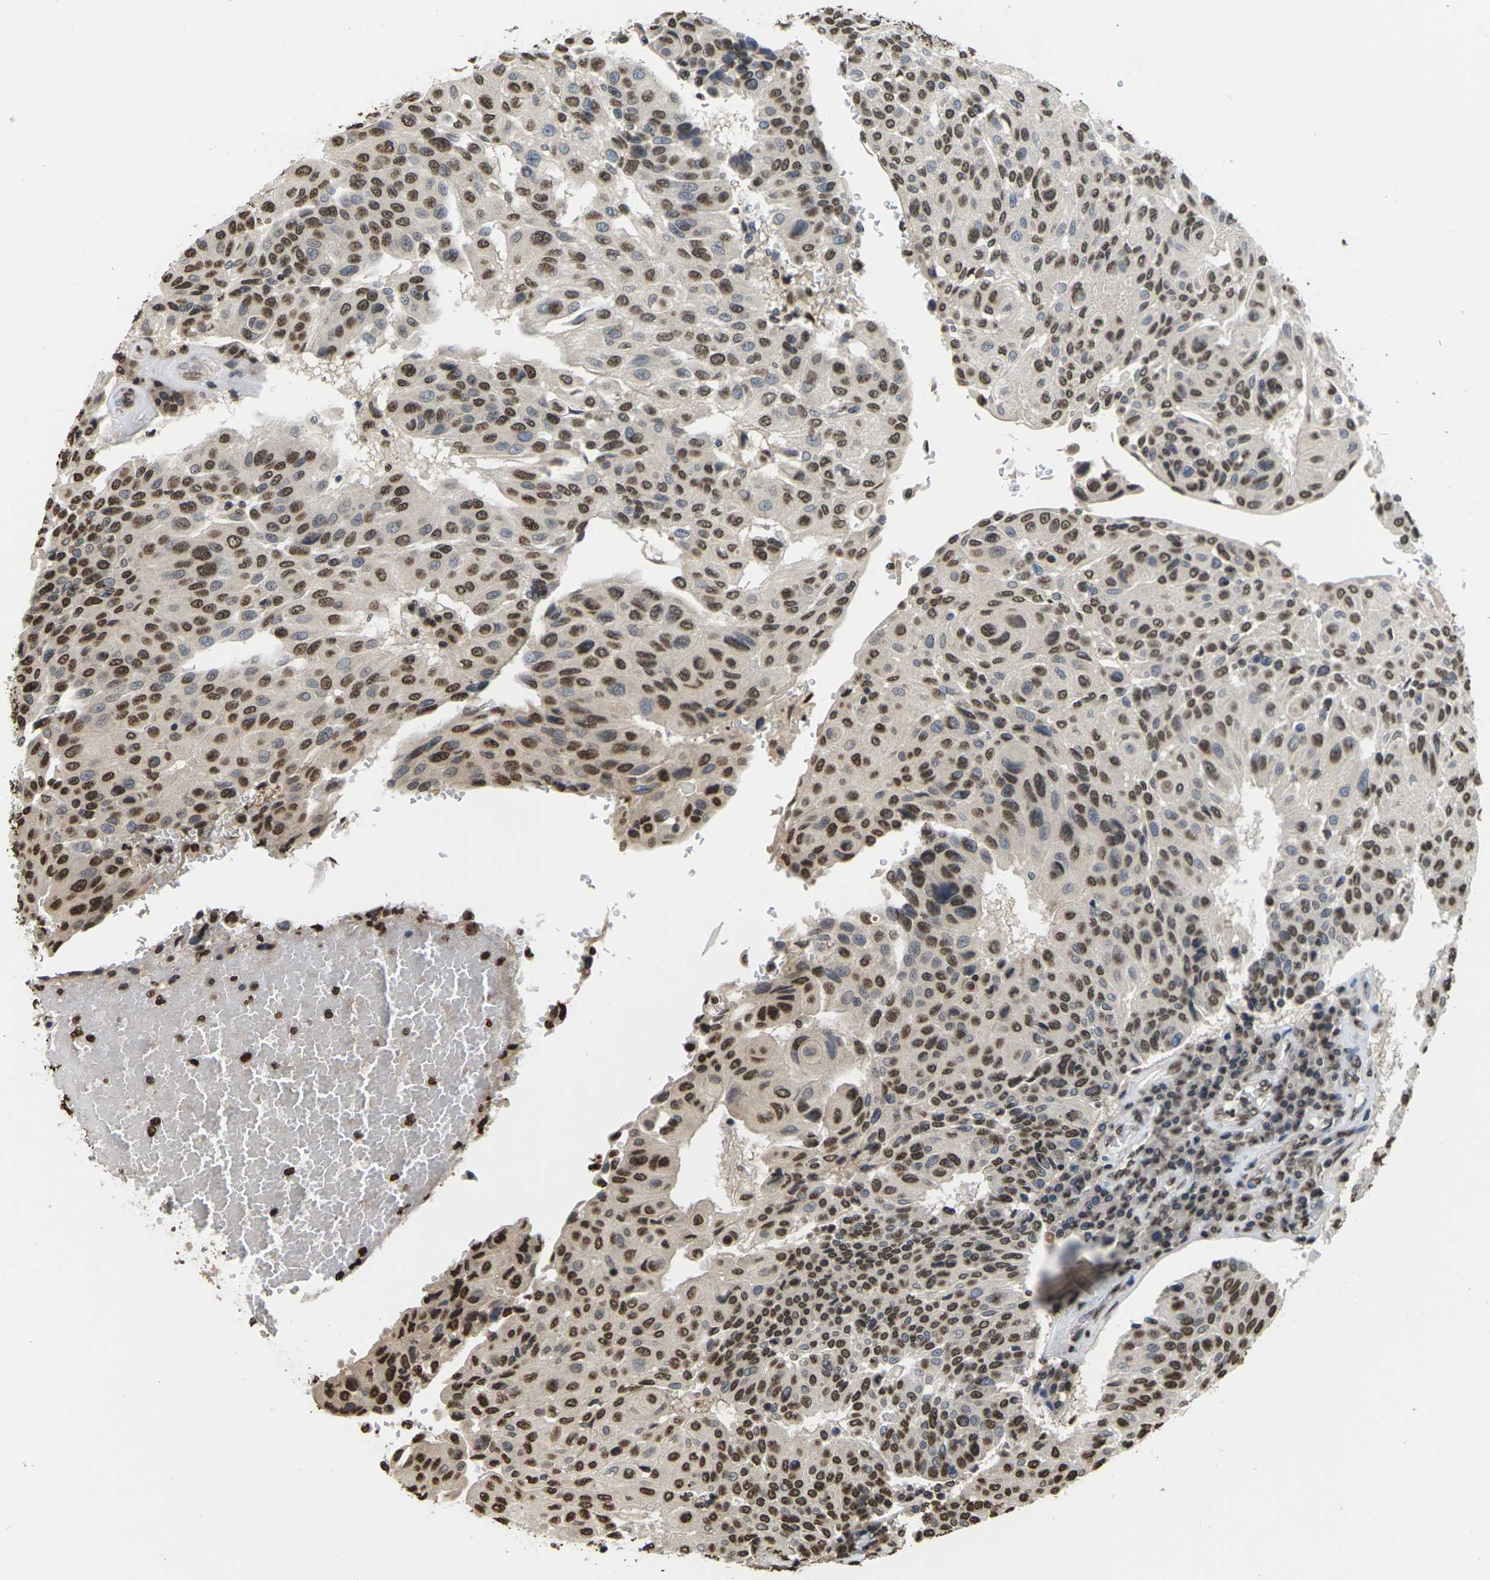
{"staining": {"intensity": "strong", "quantity": ">75%", "location": "nuclear"}, "tissue": "urothelial cancer", "cell_type": "Tumor cells", "image_type": "cancer", "snomed": [{"axis": "morphology", "description": "Urothelial carcinoma, High grade"}, {"axis": "topography", "description": "Urinary bladder"}], "caption": "Protein staining displays strong nuclear expression in approximately >75% of tumor cells in urothelial cancer.", "gene": "EMSY", "patient": {"sex": "male", "age": 66}}